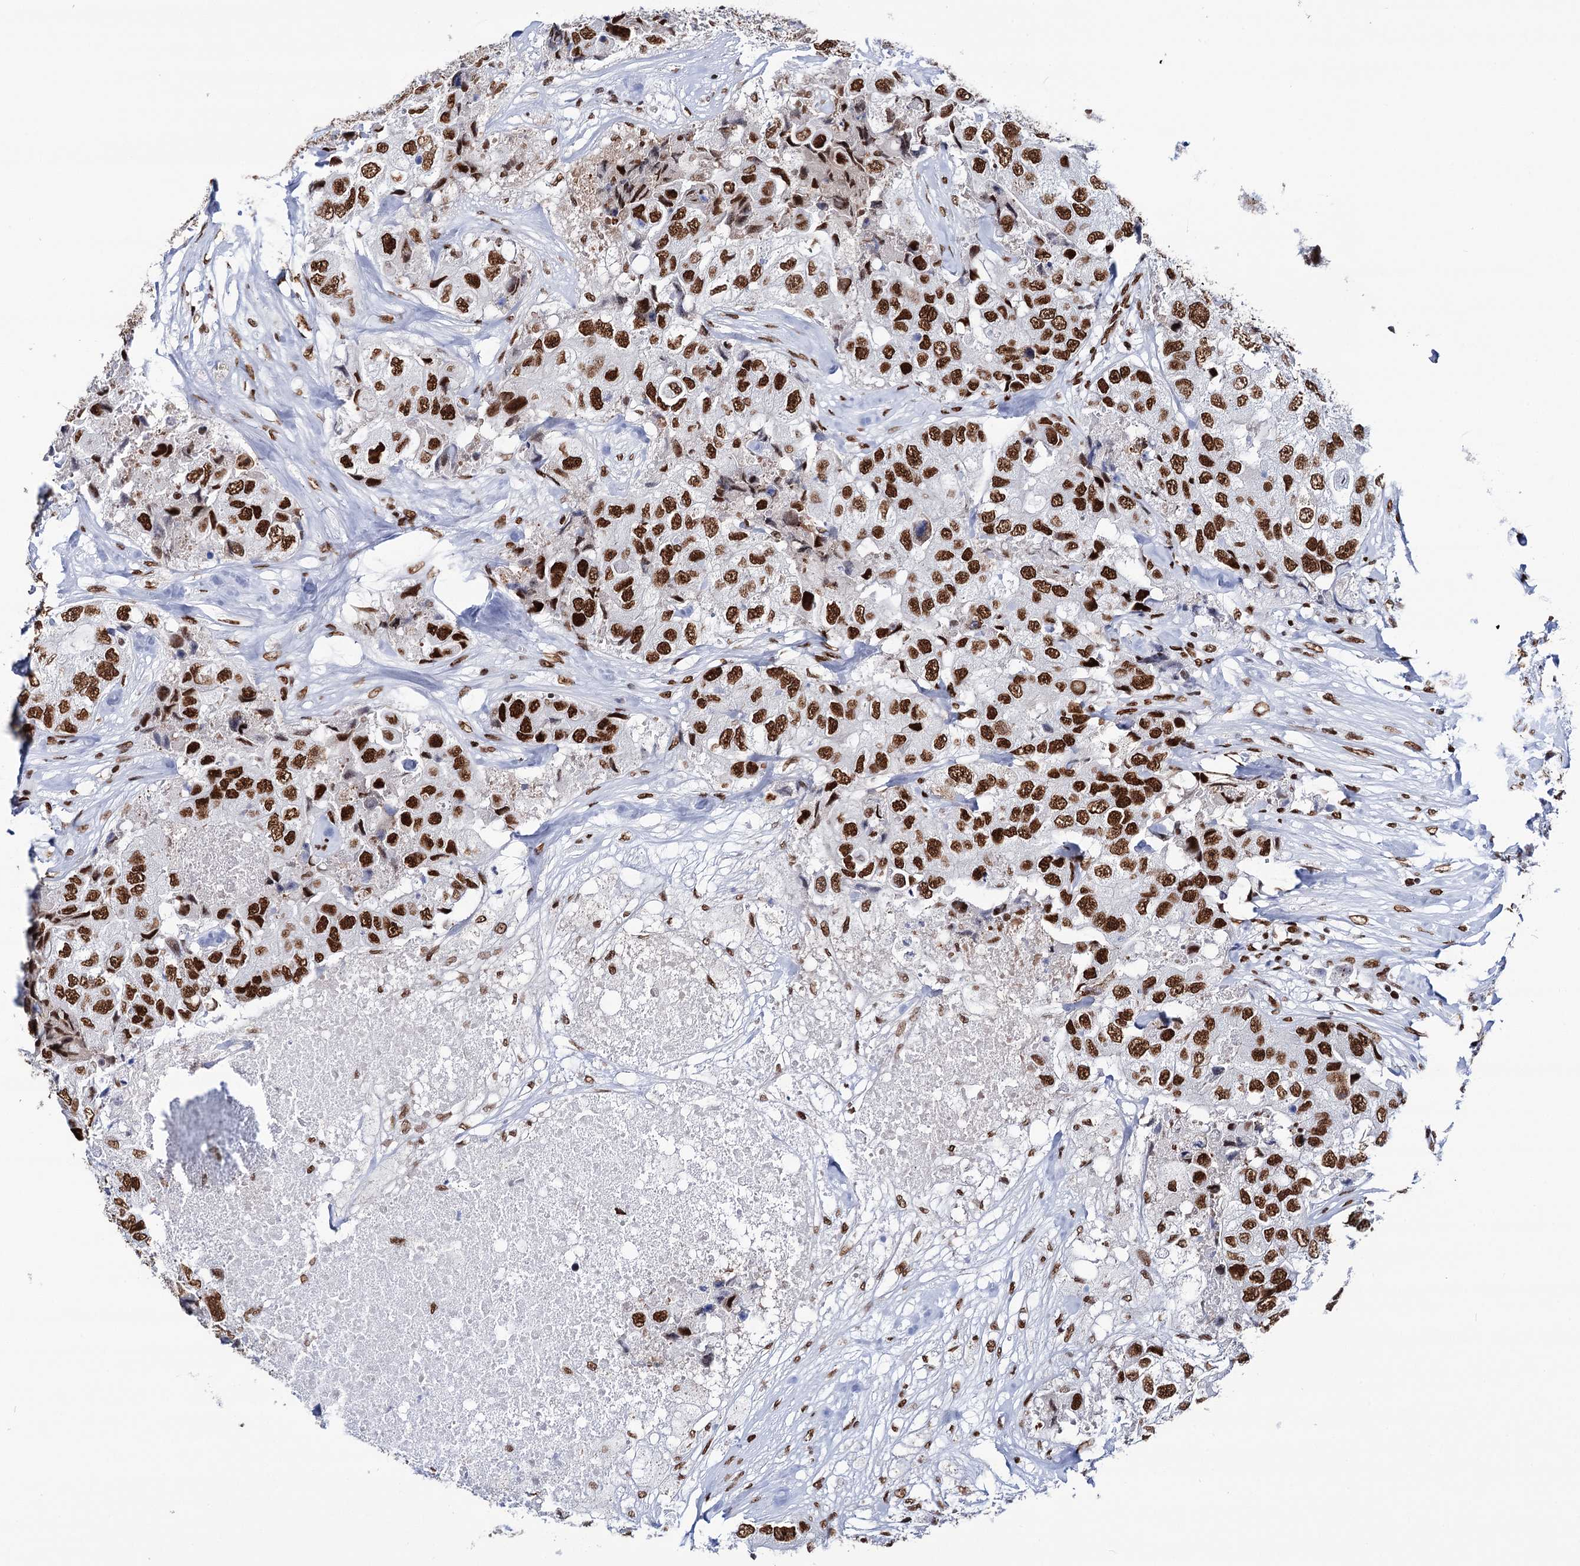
{"staining": {"intensity": "strong", "quantity": ">75%", "location": "nuclear"}, "tissue": "breast cancer", "cell_type": "Tumor cells", "image_type": "cancer", "snomed": [{"axis": "morphology", "description": "Duct carcinoma"}, {"axis": "topography", "description": "Breast"}], "caption": "Immunohistochemistry photomicrograph of neoplastic tissue: breast cancer (intraductal carcinoma) stained using immunohistochemistry (IHC) shows high levels of strong protein expression localized specifically in the nuclear of tumor cells, appearing as a nuclear brown color.", "gene": "MATR3", "patient": {"sex": "female", "age": 62}}